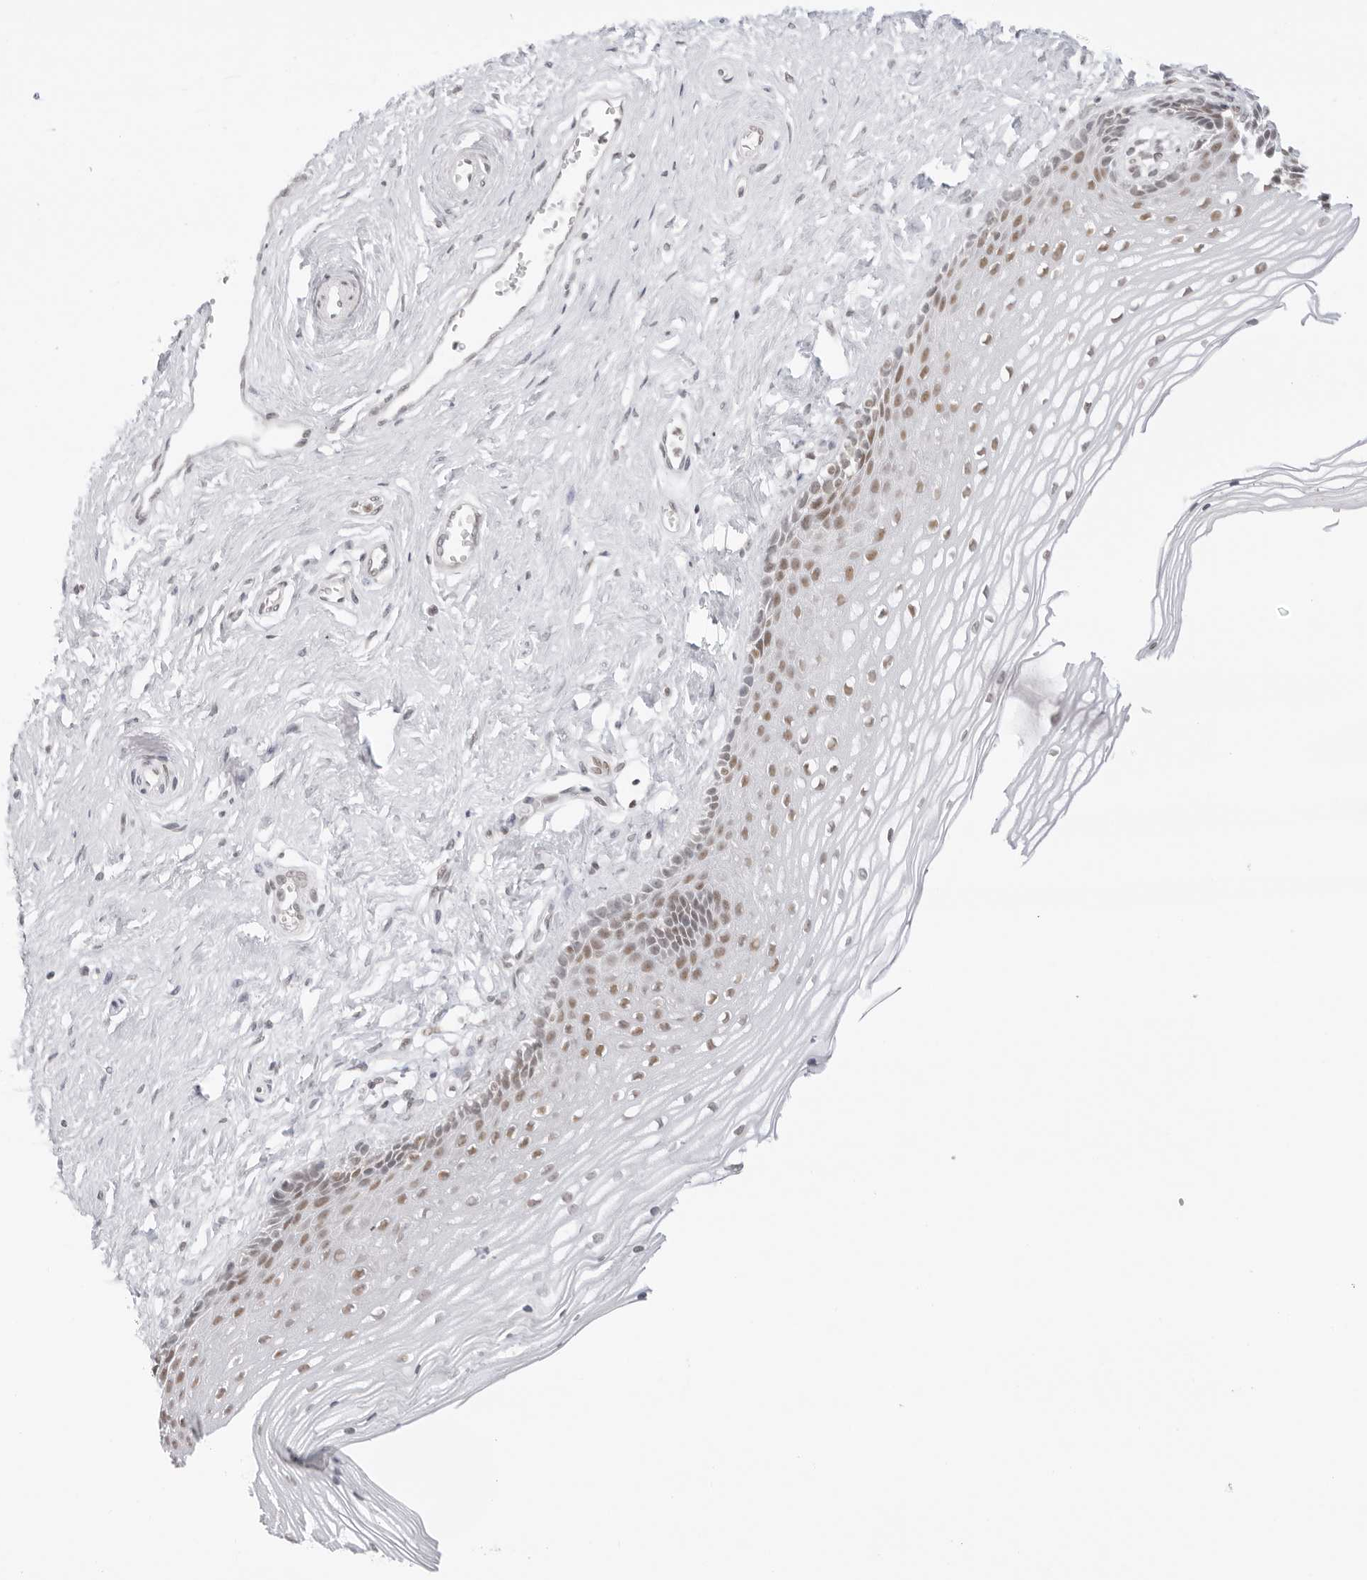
{"staining": {"intensity": "weak", "quantity": ">75%", "location": "nuclear"}, "tissue": "vagina", "cell_type": "Squamous epithelial cells", "image_type": "normal", "snomed": [{"axis": "morphology", "description": "Normal tissue, NOS"}, {"axis": "topography", "description": "Vagina"}], "caption": "About >75% of squamous epithelial cells in normal human vagina display weak nuclear protein positivity as visualized by brown immunohistochemical staining.", "gene": "TCIM", "patient": {"sex": "female", "age": 46}}